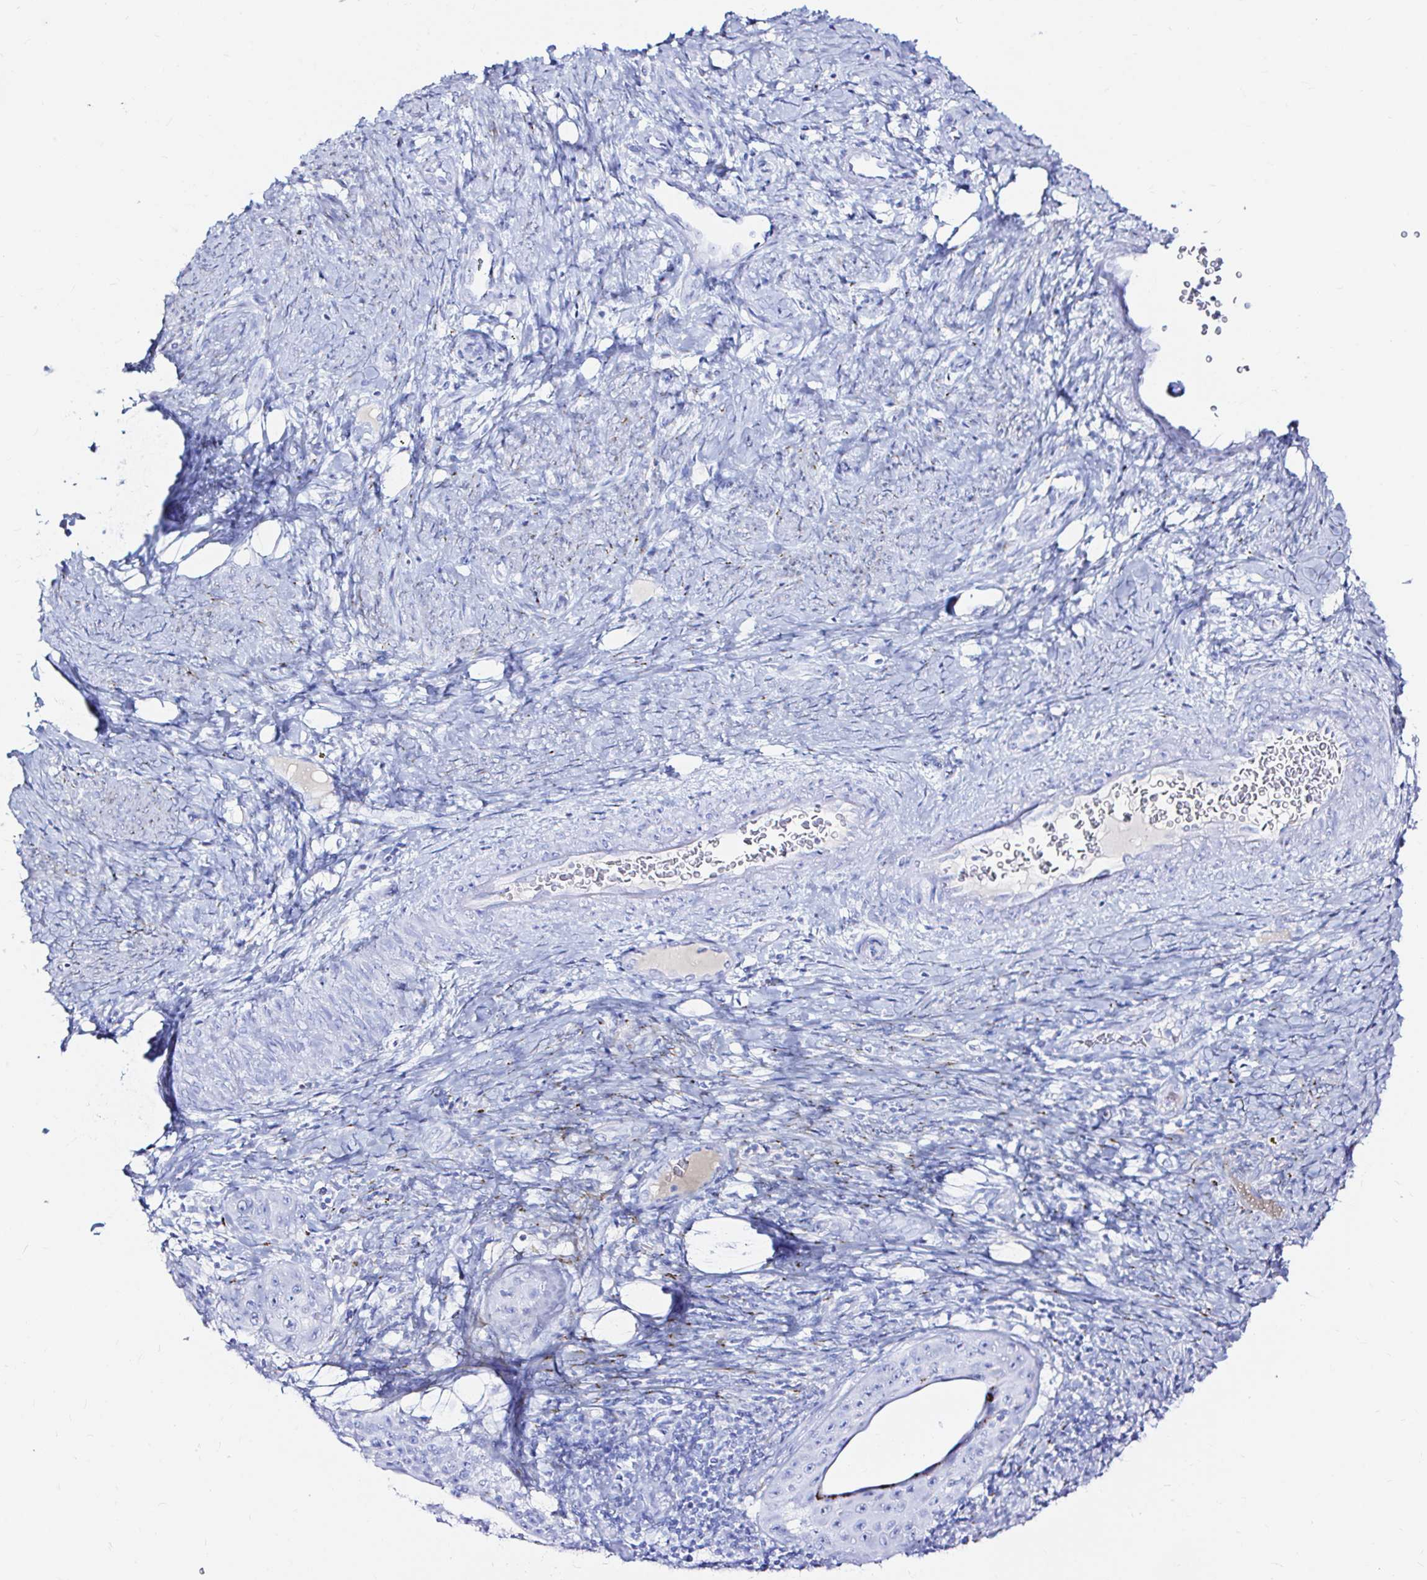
{"staining": {"intensity": "negative", "quantity": "none", "location": "none"}, "tissue": "cervical cancer", "cell_type": "Tumor cells", "image_type": "cancer", "snomed": [{"axis": "morphology", "description": "Squamous cell carcinoma, NOS"}, {"axis": "topography", "description": "Cervix"}], "caption": "Cervical cancer stained for a protein using immunohistochemistry (IHC) displays no staining tumor cells.", "gene": "ZNF432", "patient": {"sex": "female", "age": 30}}